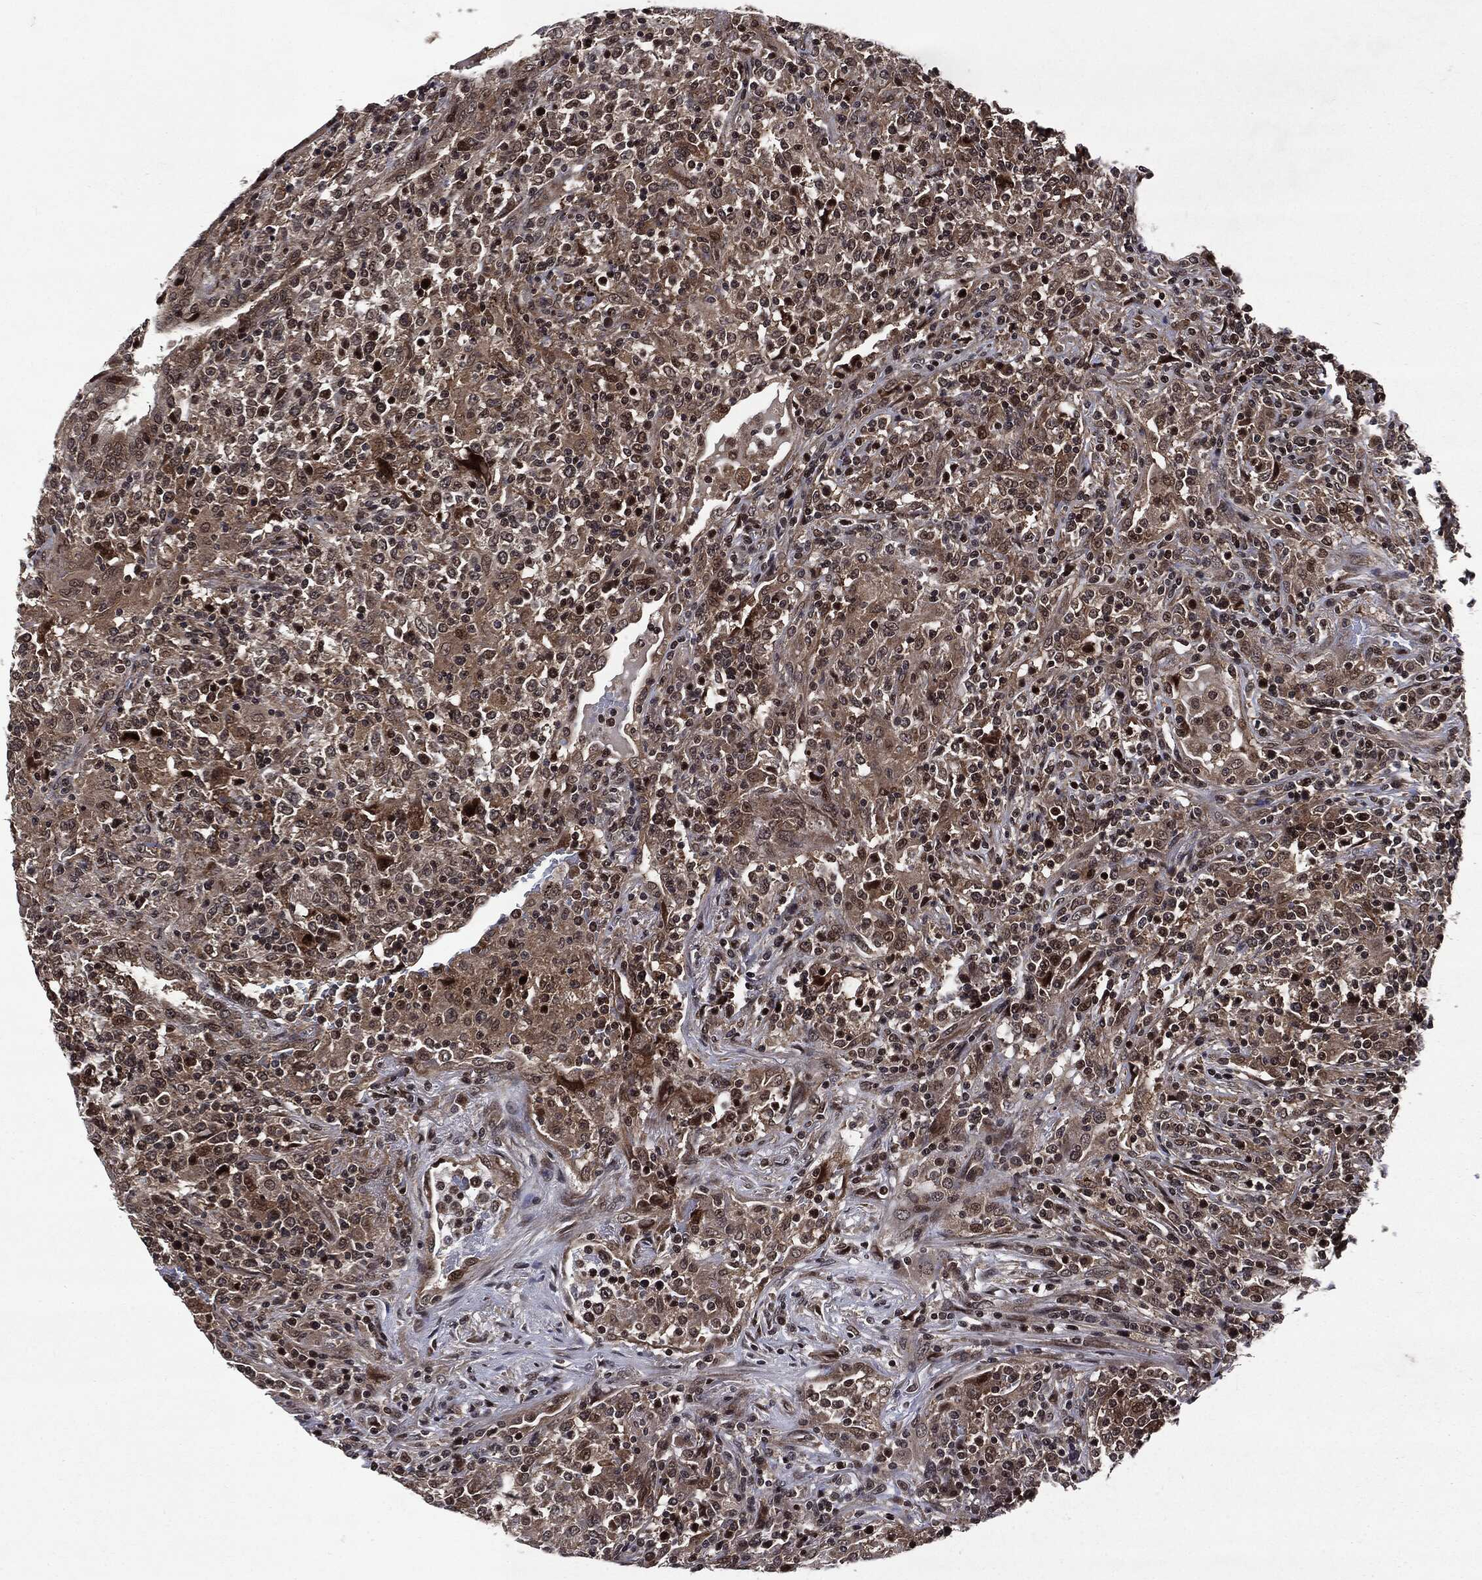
{"staining": {"intensity": "strong", "quantity": "<25%", "location": "cytoplasmic/membranous,nuclear"}, "tissue": "lymphoma", "cell_type": "Tumor cells", "image_type": "cancer", "snomed": [{"axis": "morphology", "description": "Malignant lymphoma, non-Hodgkin's type, High grade"}, {"axis": "topography", "description": "Lung"}], "caption": "Immunohistochemistry (IHC) of human lymphoma shows medium levels of strong cytoplasmic/membranous and nuclear positivity in approximately <25% of tumor cells.", "gene": "STAU2", "patient": {"sex": "male", "age": 79}}